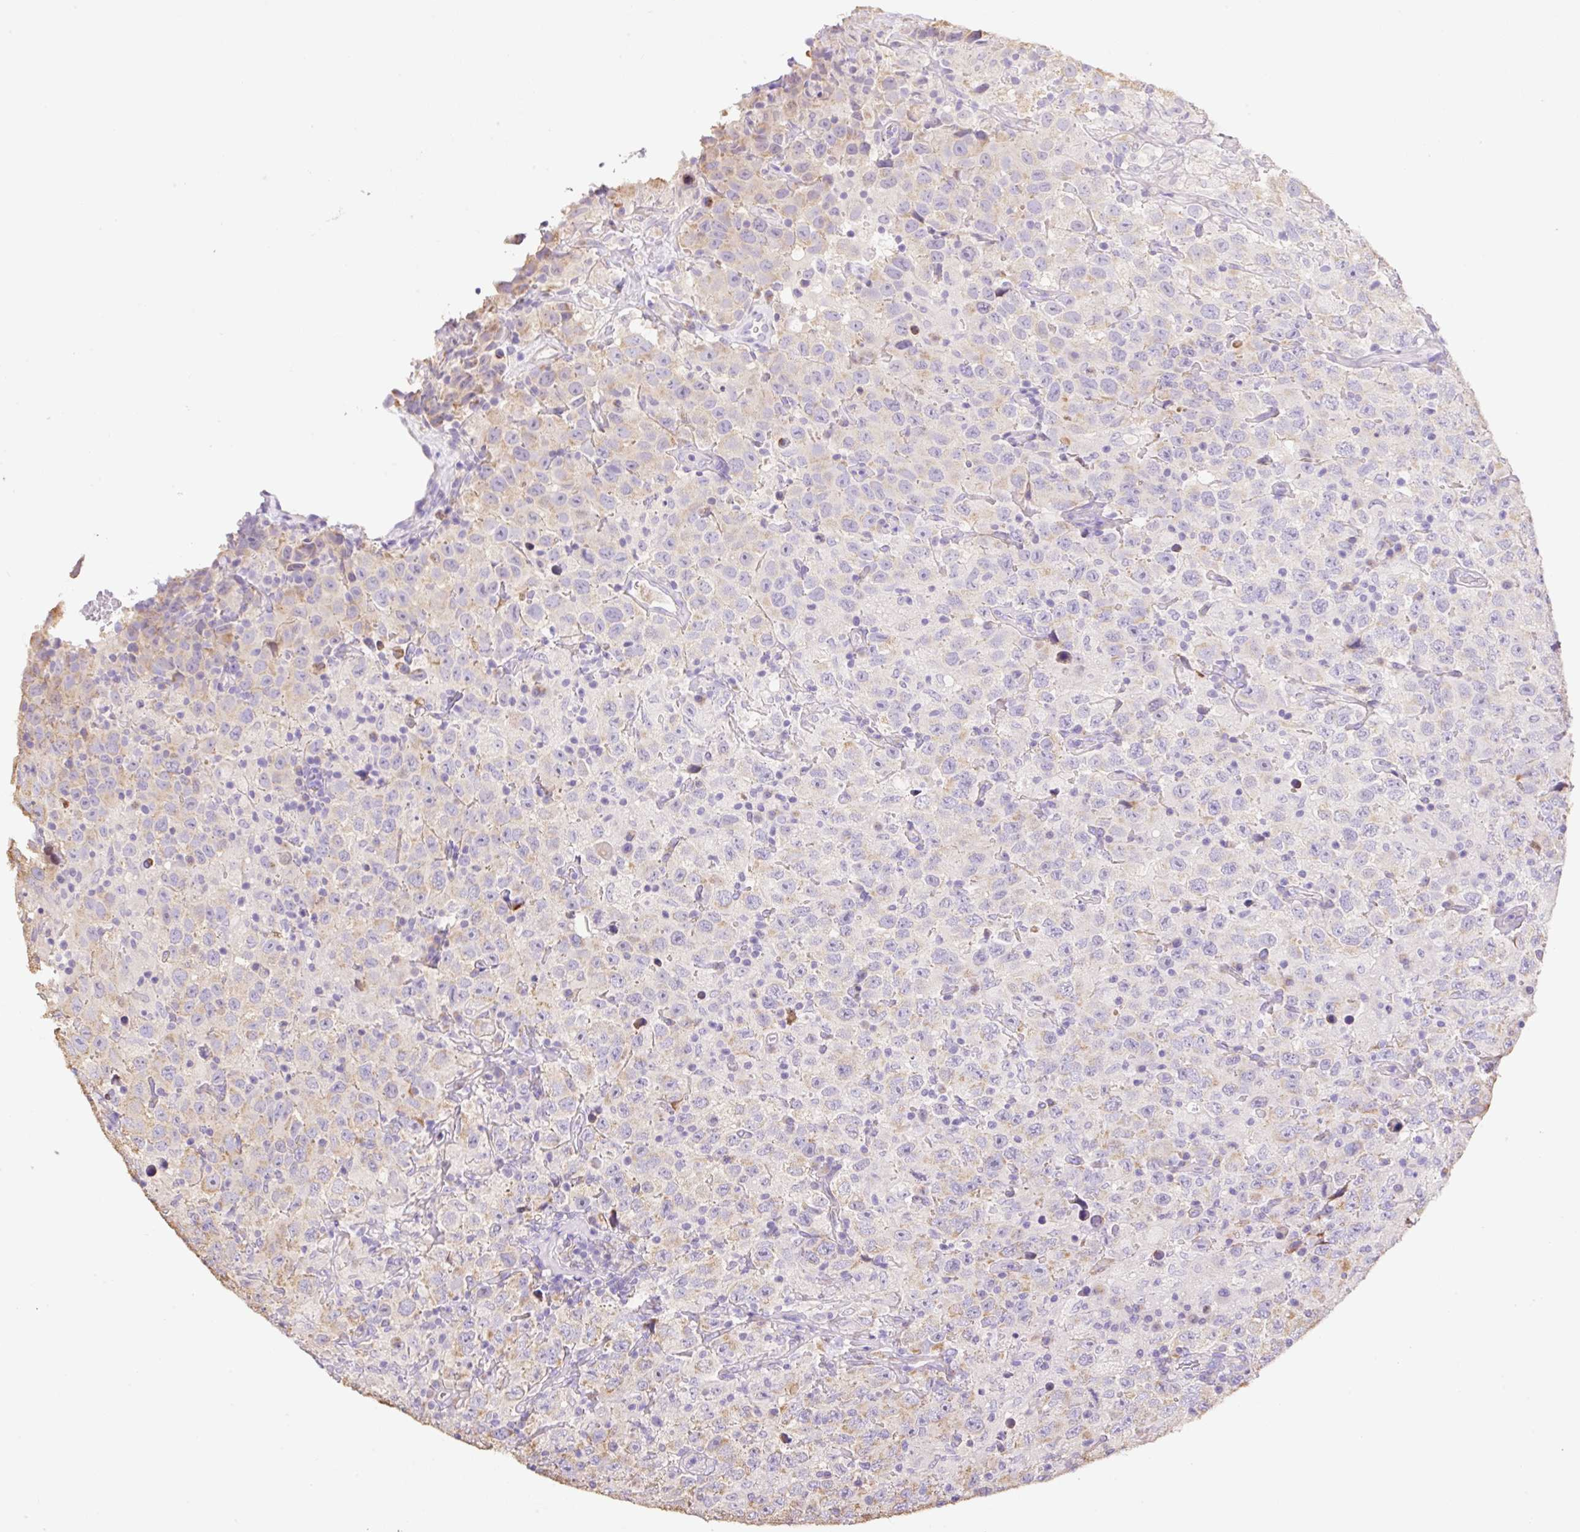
{"staining": {"intensity": "negative", "quantity": "none", "location": "none"}, "tissue": "testis cancer", "cell_type": "Tumor cells", "image_type": "cancer", "snomed": [{"axis": "morphology", "description": "Seminoma, NOS"}, {"axis": "topography", "description": "Testis"}], "caption": "This is an IHC histopathology image of testis cancer (seminoma). There is no positivity in tumor cells.", "gene": "COPZ2", "patient": {"sex": "male", "age": 41}}